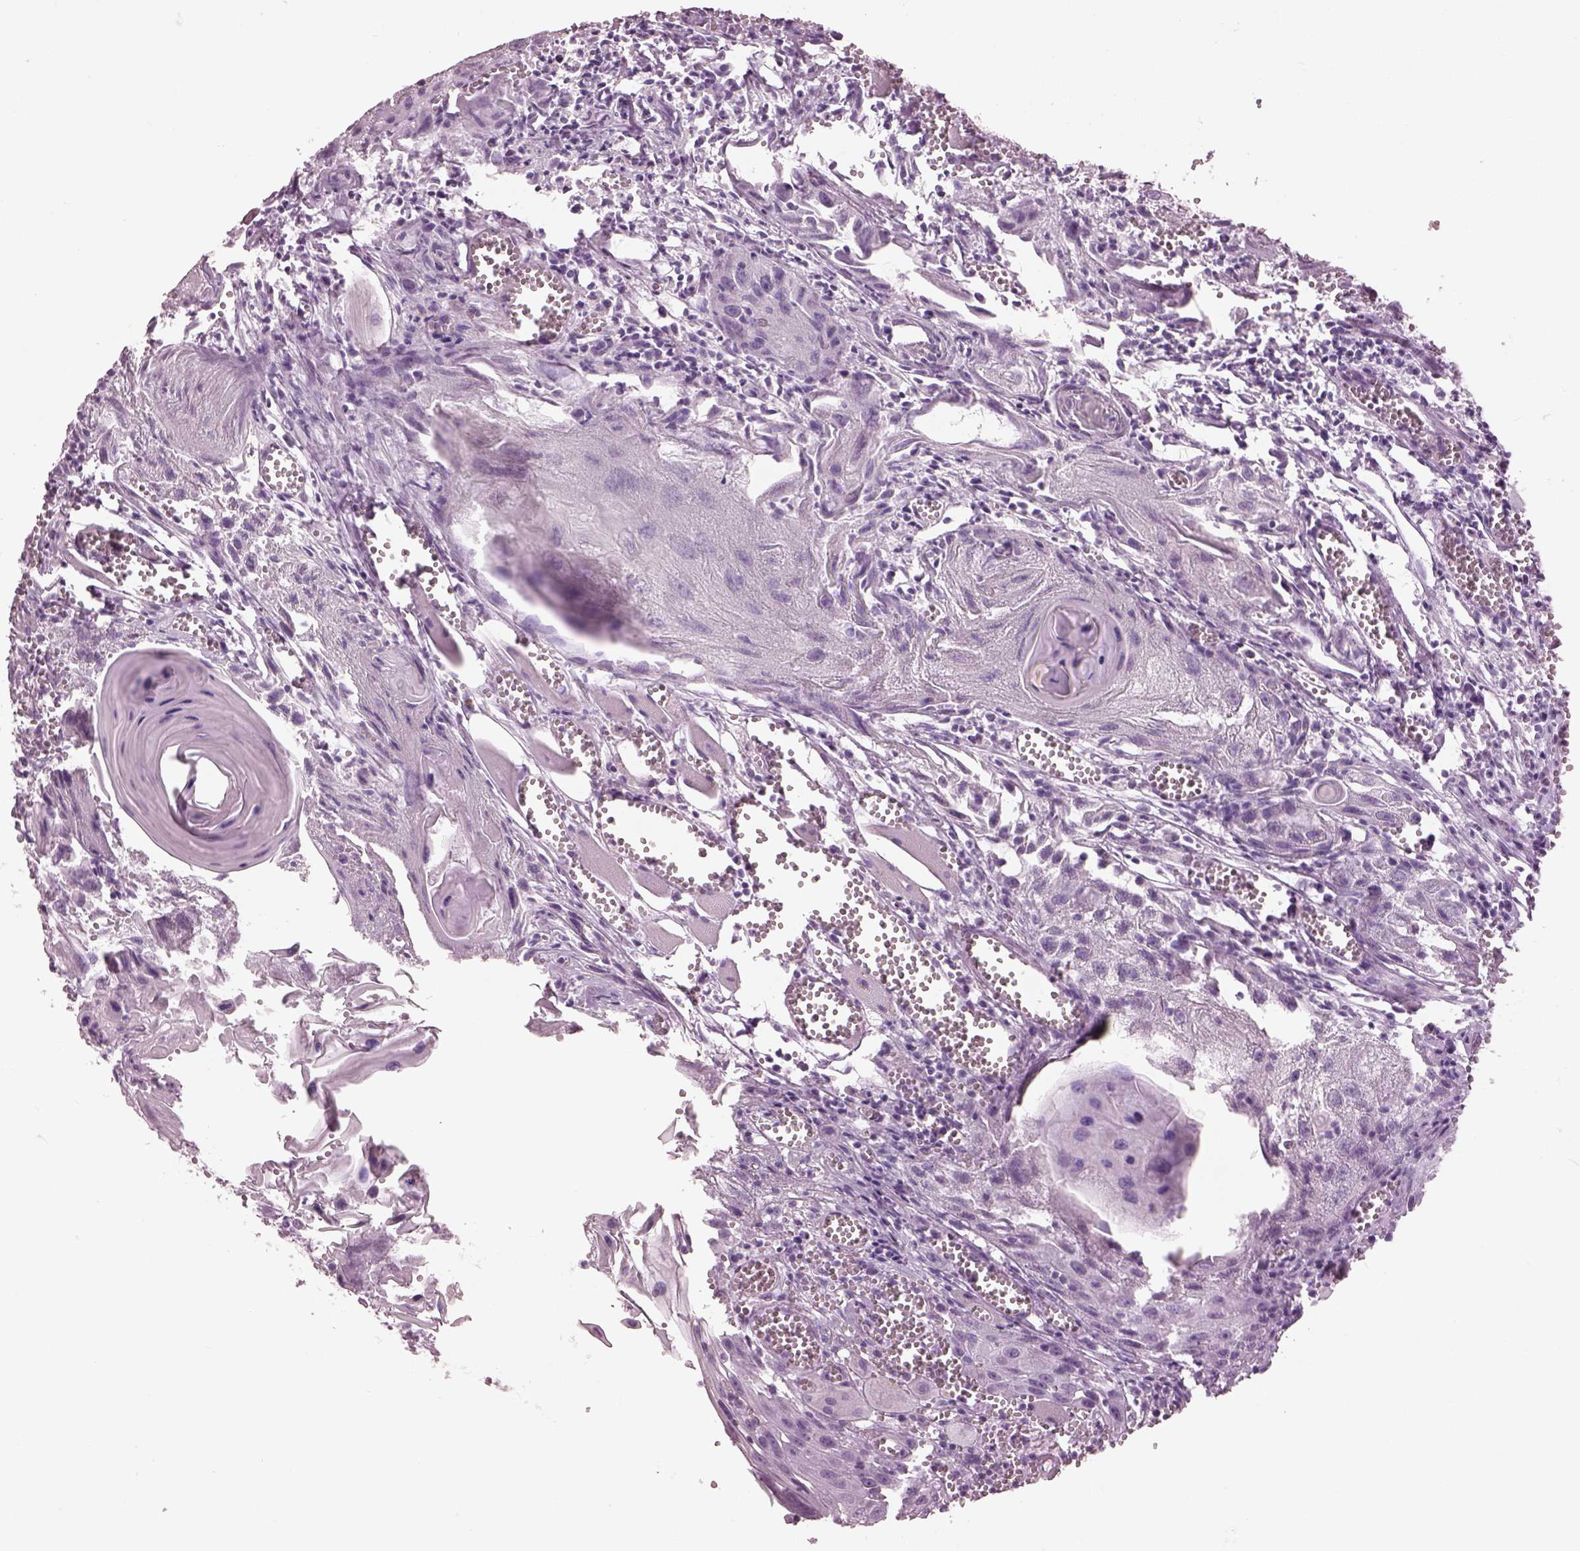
{"staining": {"intensity": "negative", "quantity": "none", "location": "none"}, "tissue": "head and neck cancer", "cell_type": "Tumor cells", "image_type": "cancer", "snomed": [{"axis": "morphology", "description": "Squamous cell carcinoma, NOS"}, {"axis": "topography", "description": "Head-Neck"}], "caption": "Histopathology image shows no protein staining in tumor cells of head and neck cancer tissue.", "gene": "PACRG", "patient": {"sex": "female", "age": 80}}